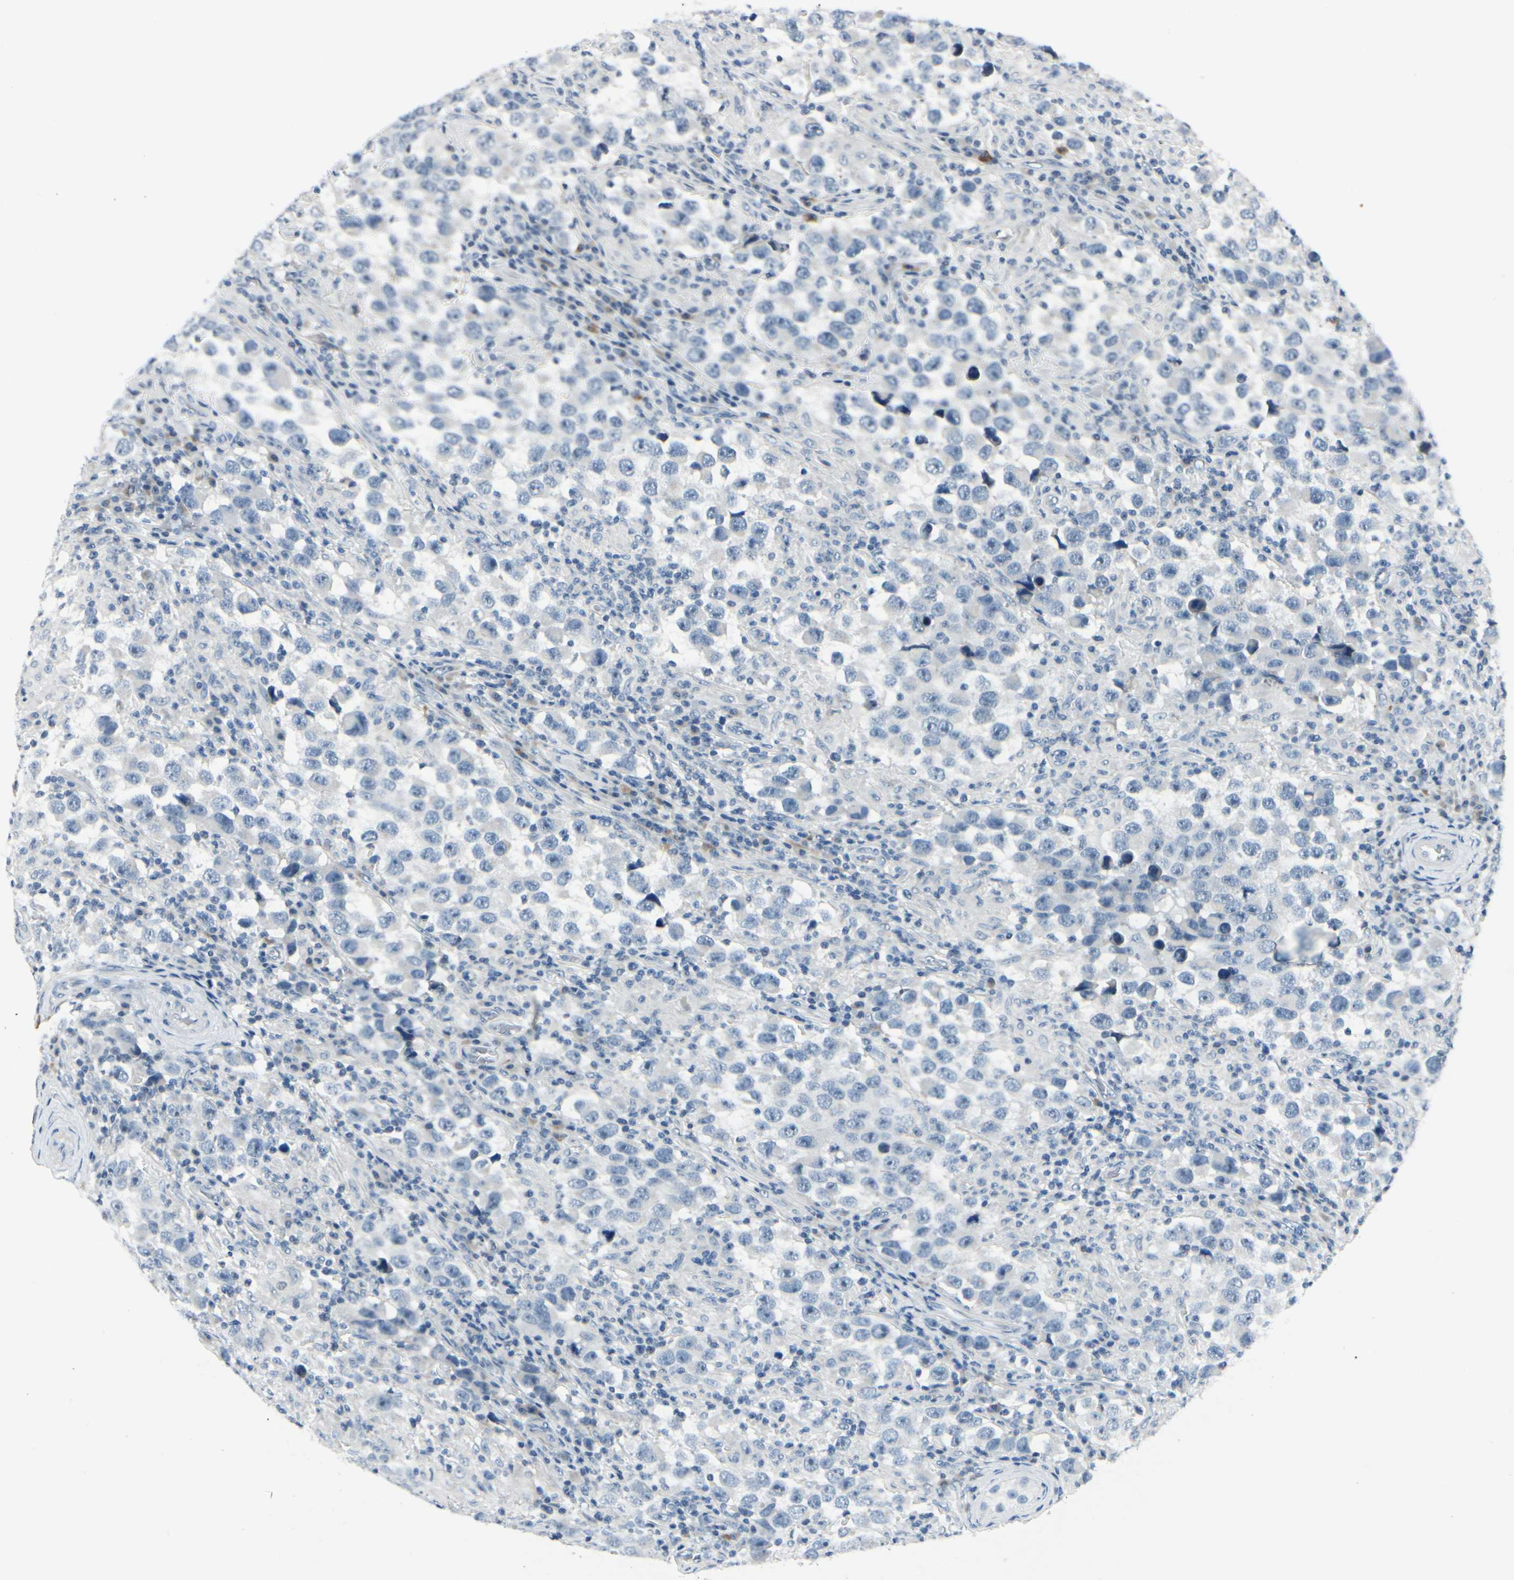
{"staining": {"intensity": "negative", "quantity": "none", "location": "none"}, "tissue": "testis cancer", "cell_type": "Tumor cells", "image_type": "cancer", "snomed": [{"axis": "morphology", "description": "Carcinoma, Embryonal, NOS"}, {"axis": "topography", "description": "Testis"}], "caption": "Image shows no significant protein expression in tumor cells of testis embryonal carcinoma.", "gene": "ZSCAN1", "patient": {"sex": "male", "age": 21}}